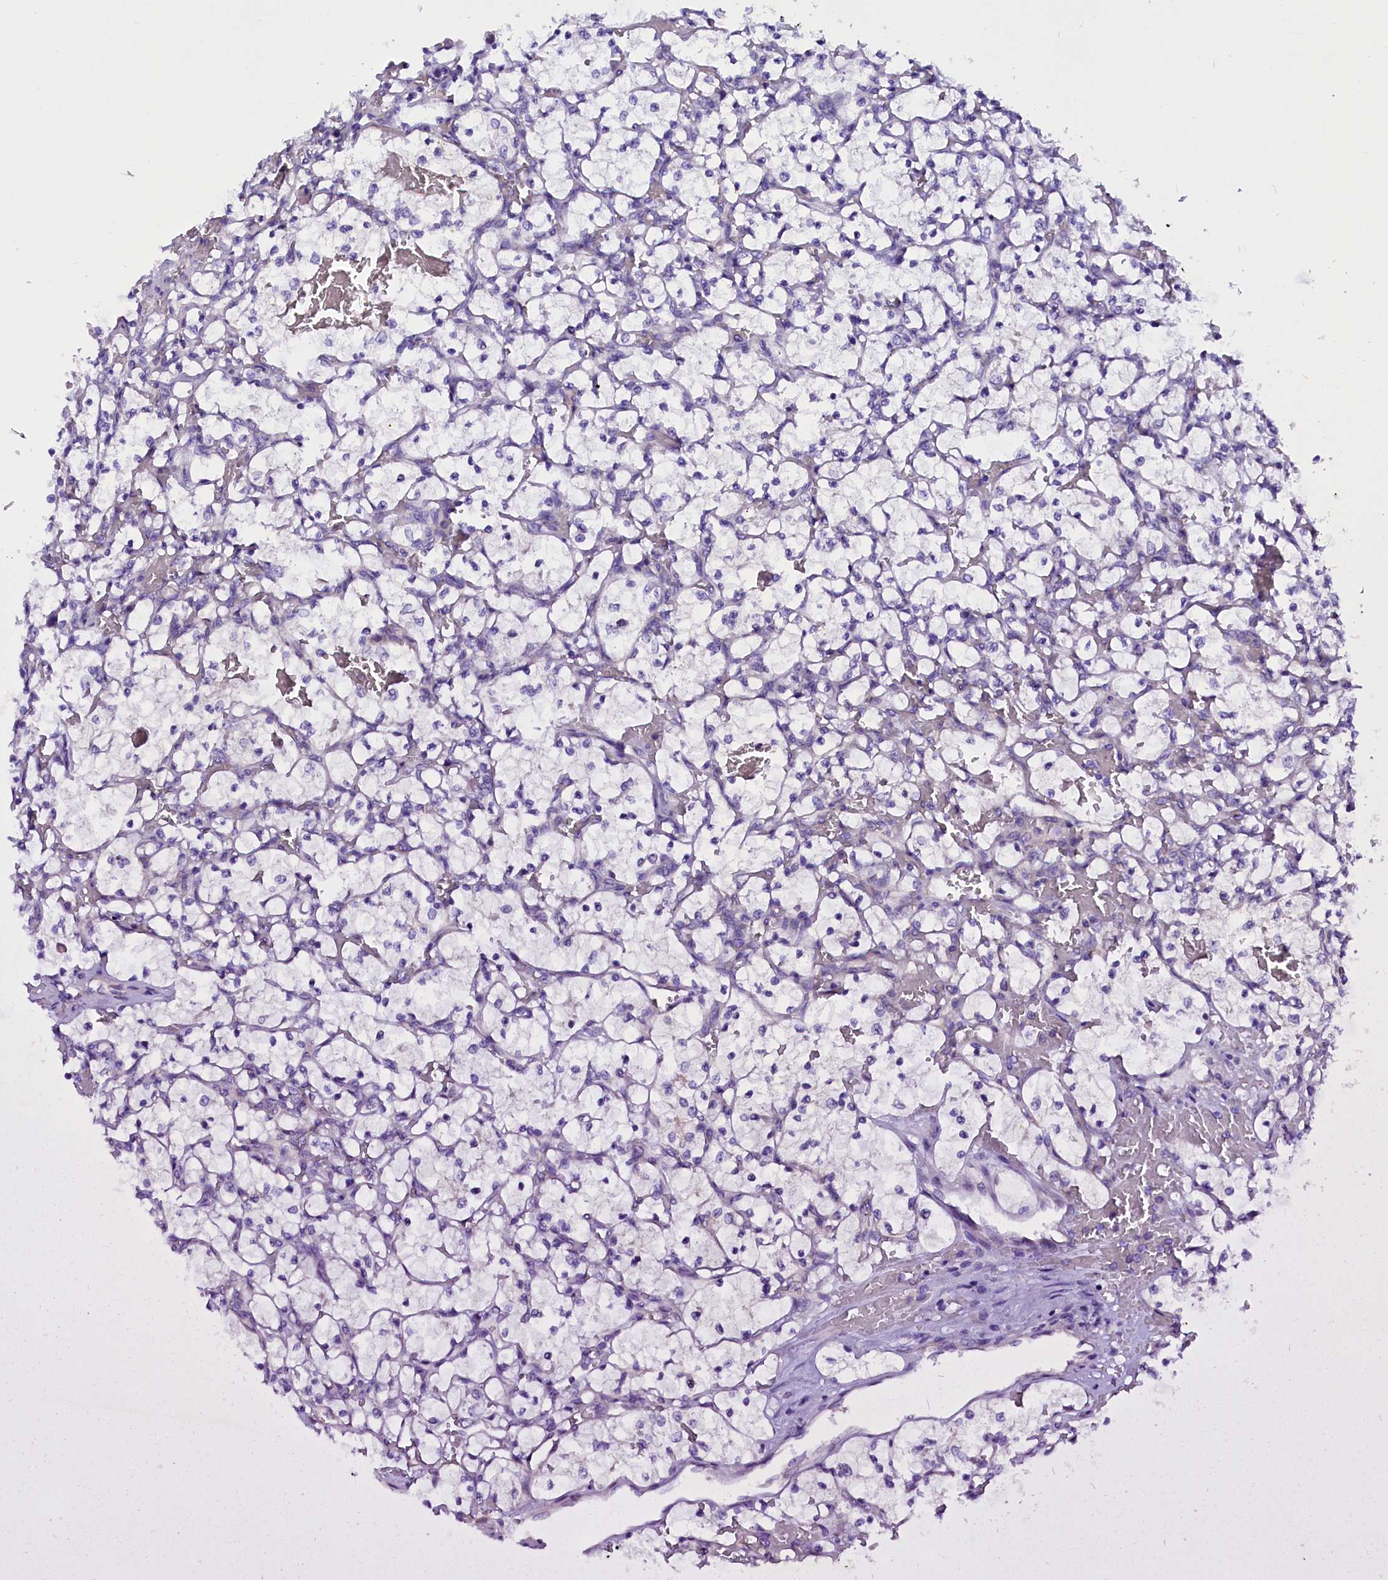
{"staining": {"intensity": "negative", "quantity": "none", "location": "none"}, "tissue": "renal cancer", "cell_type": "Tumor cells", "image_type": "cancer", "snomed": [{"axis": "morphology", "description": "Adenocarcinoma, NOS"}, {"axis": "topography", "description": "Kidney"}], "caption": "This is an IHC photomicrograph of renal cancer (adenocarcinoma). There is no positivity in tumor cells.", "gene": "CEP170", "patient": {"sex": "female", "age": 69}}